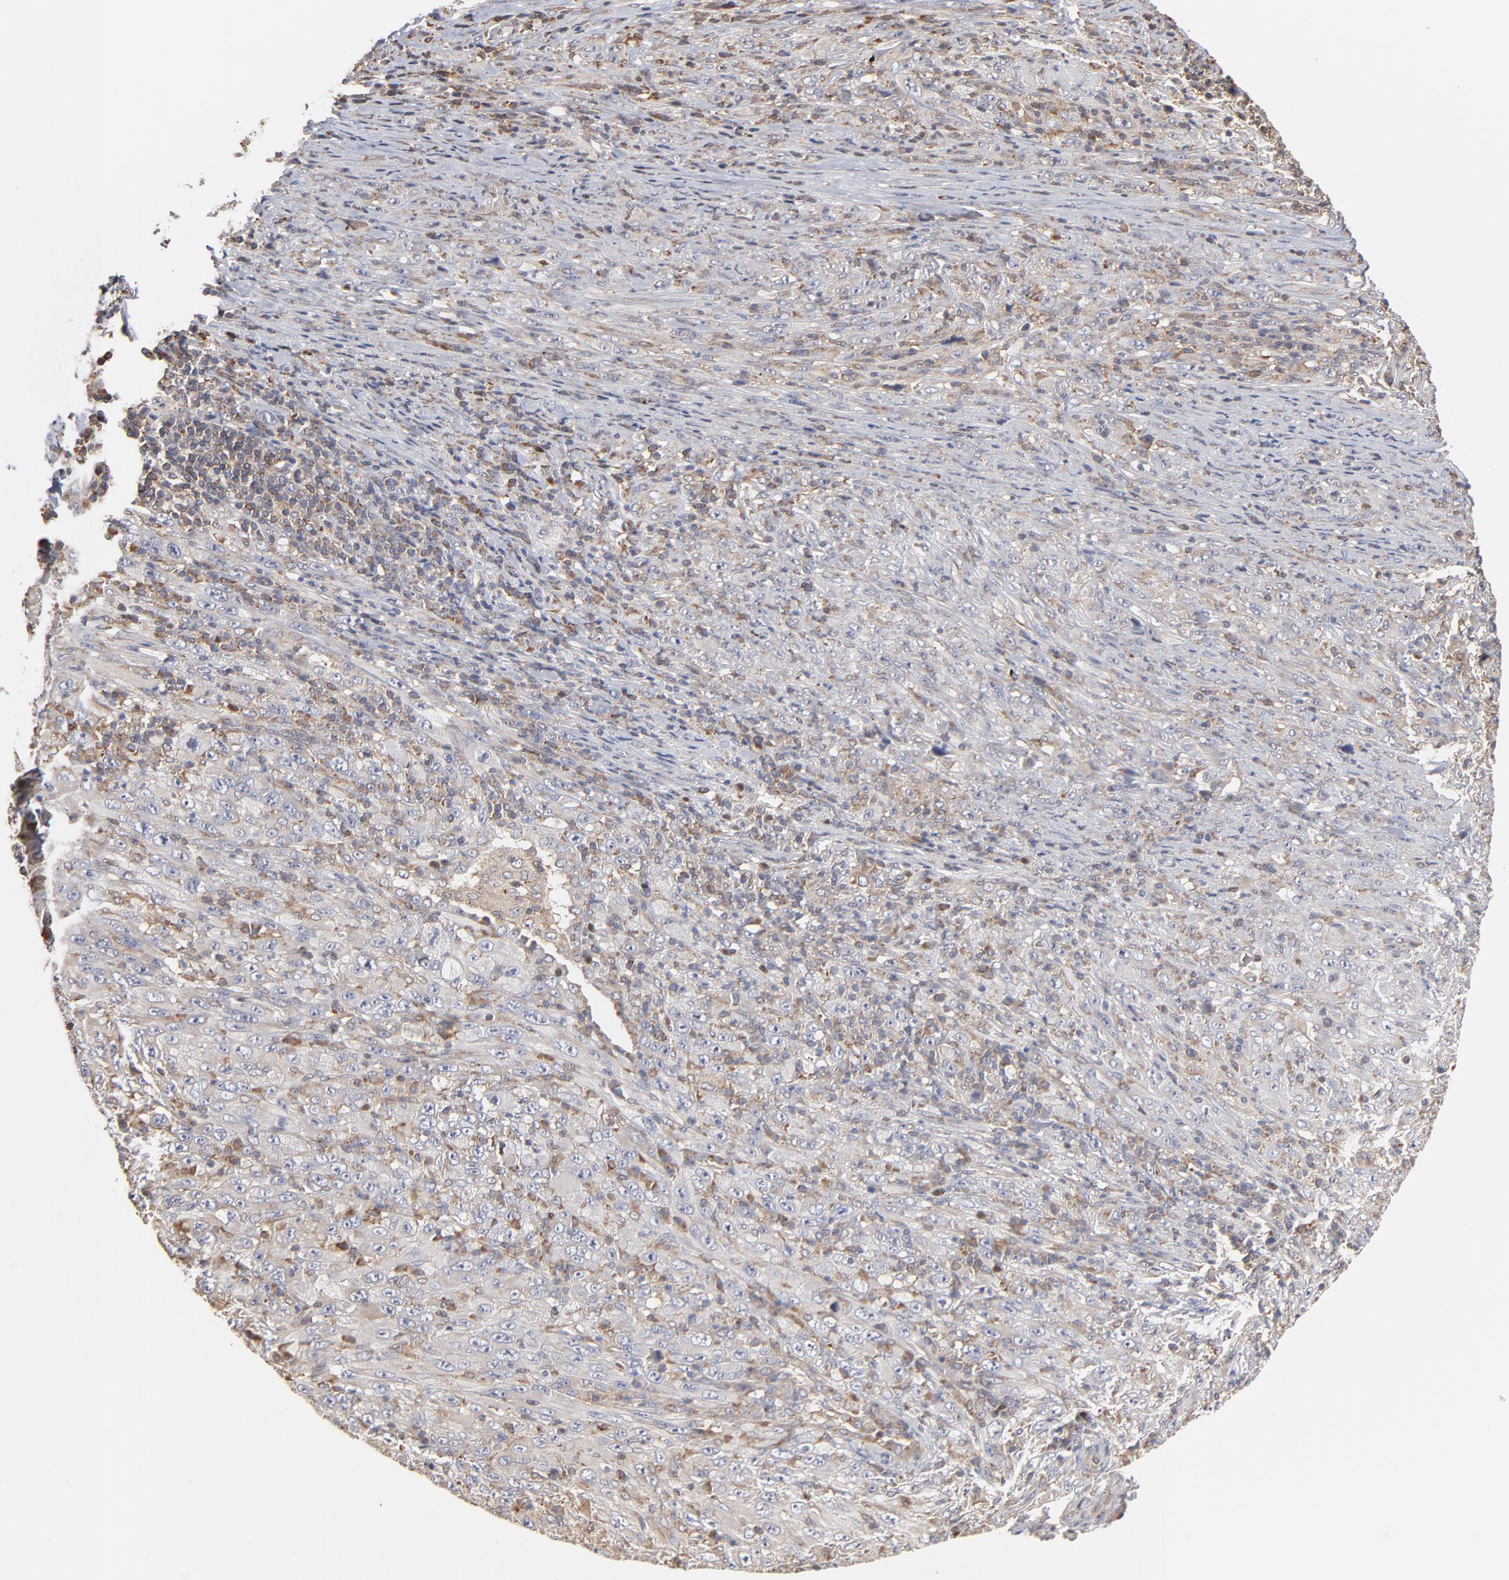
{"staining": {"intensity": "negative", "quantity": "none", "location": "none"}, "tissue": "melanoma", "cell_type": "Tumor cells", "image_type": "cancer", "snomed": [{"axis": "morphology", "description": "Malignant melanoma, Metastatic site"}, {"axis": "topography", "description": "Skin"}], "caption": "Tumor cells are negative for brown protein staining in melanoma.", "gene": "RNF213", "patient": {"sex": "female", "age": 56}}